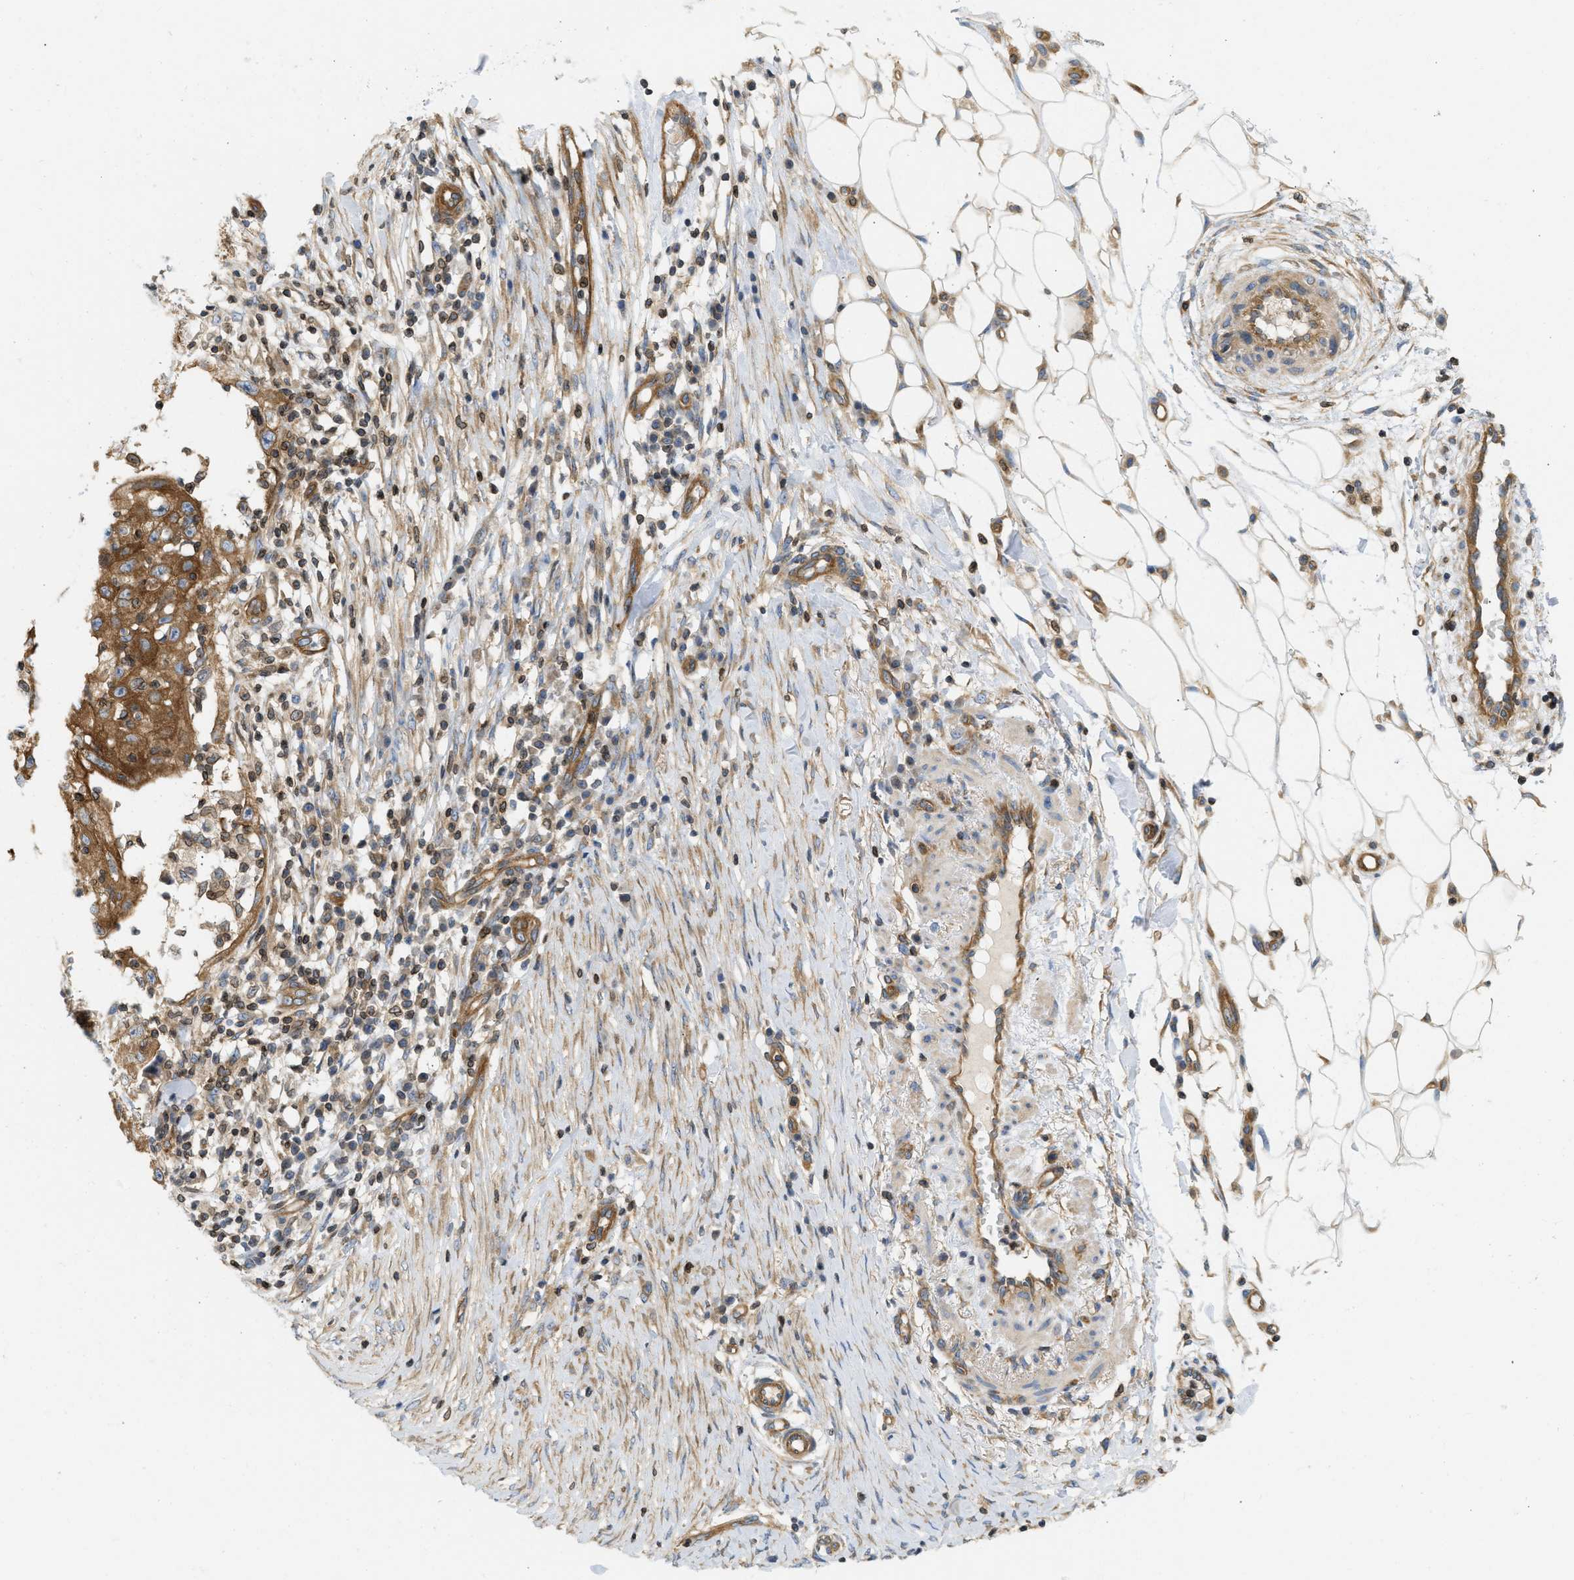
{"staining": {"intensity": "moderate", "quantity": ">75%", "location": "cytoplasmic/membranous"}, "tissue": "skin cancer", "cell_type": "Tumor cells", "image_type": "cancer", "snomed": [{"axis": "morphology", "description": "Squamous cell carcinoma, NOS"}, {"axis": "topography", "description": "Skin"}], "caption": "The micrograph reveals staining of skin squamous cell carcinoma, revealing moderate cytoplasmic/membranous protein expression (brown color) within tumor cells. (IHC, brightfield microscopy, high magnification).", "gene": "STRN", "patient": {"sex": "male", "age": 86}}